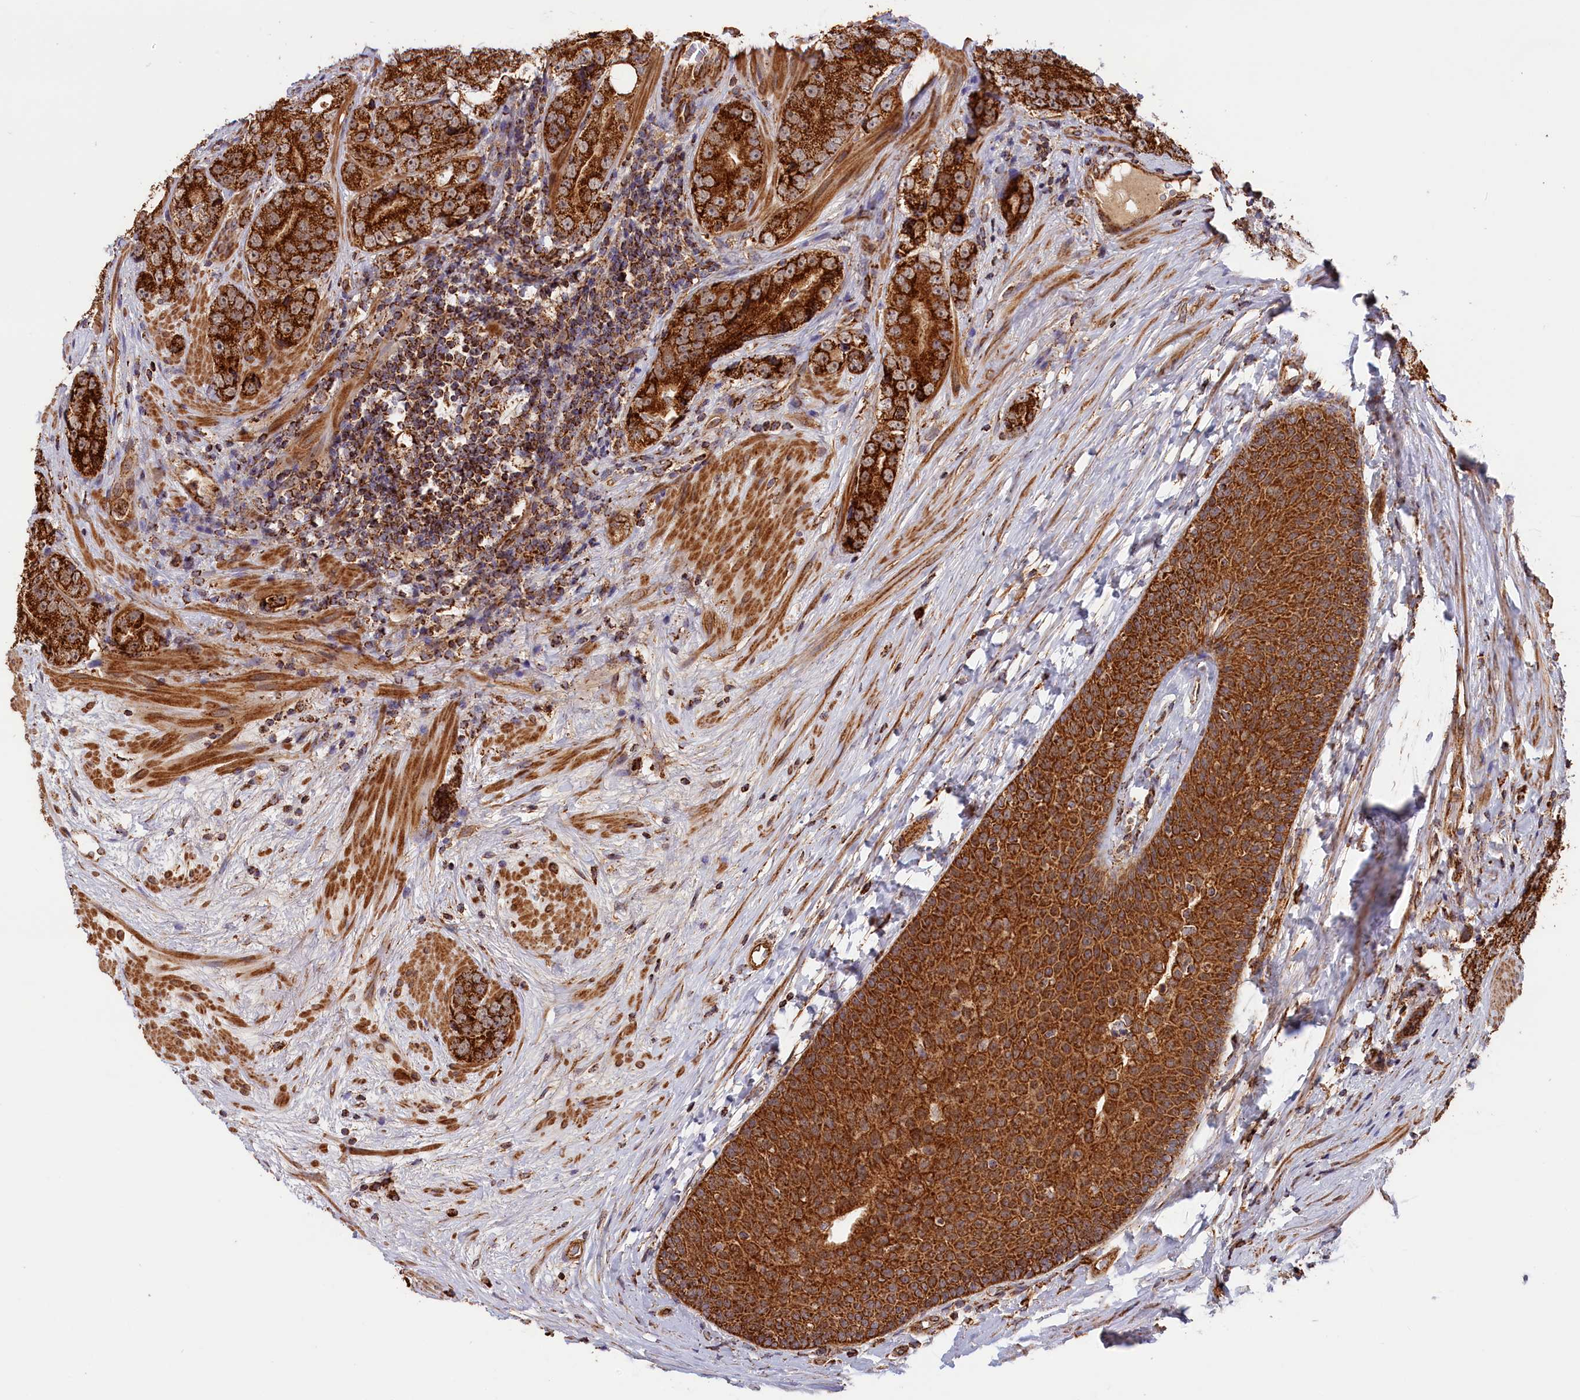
{"staining": {"intensity": "strong", "quantity": ">75%", "location": "cytoplasmic/membranous"}, "tissue": "prostate cancer", "cell_type": "Tumor cells", "image_type": "cancer", "snomed": [{"axis": "morphology", "description": "Adenocarcinoma, High grade"}, {"axis": "topography", "description": "Prostate"}], "caption": "This is an image of immunohistochemistry staining of prostate cancer, which shows strong expression in the cytoplasmic/membranous of tumor cells.", "gene": "MACROD1", "patient": {"sex": "male", "age": 56}}